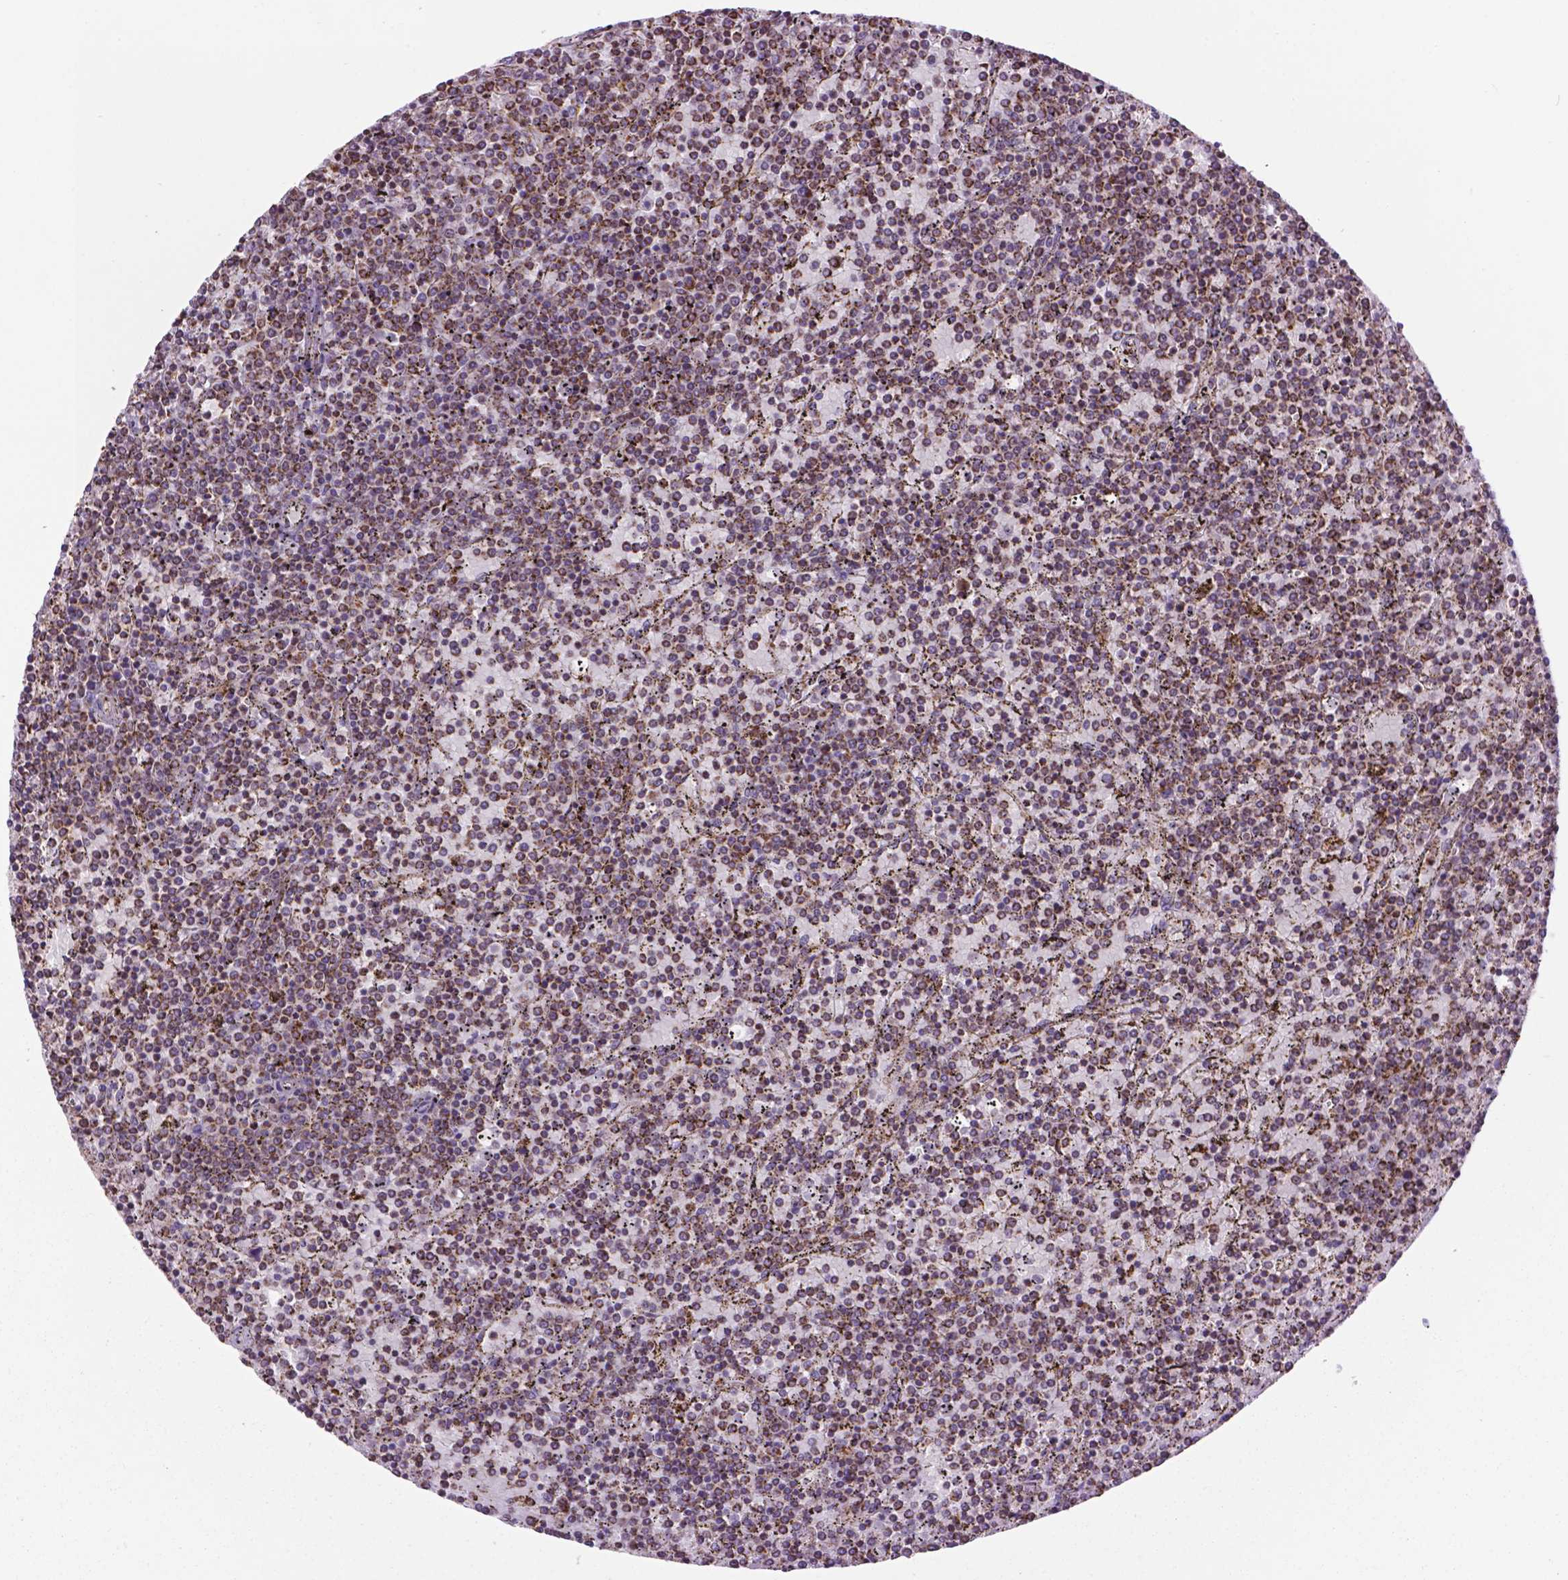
{"staining": {"intensity": "moderate", "quantity": "25%-75%", "location": "cytoplasmic/membranous"}, "tissue": "lymphoma", "cell_type": "Tumor cells", "image_type": "cancer", "snomed": [{"axis": "morphology", "description": "Malignant lymphoma, non-Hodgkin's type, Low grade"}, {"axis": "topography", "description": "Spleen"}], "caption": "A medium amount of moderate cytoplasmic/membranous expression is seen in approximately 25%-75% of tumor cells in lymphoma tissue.", "gene": "PYCR3", "patient": {"sex": "female", "age": 77}}